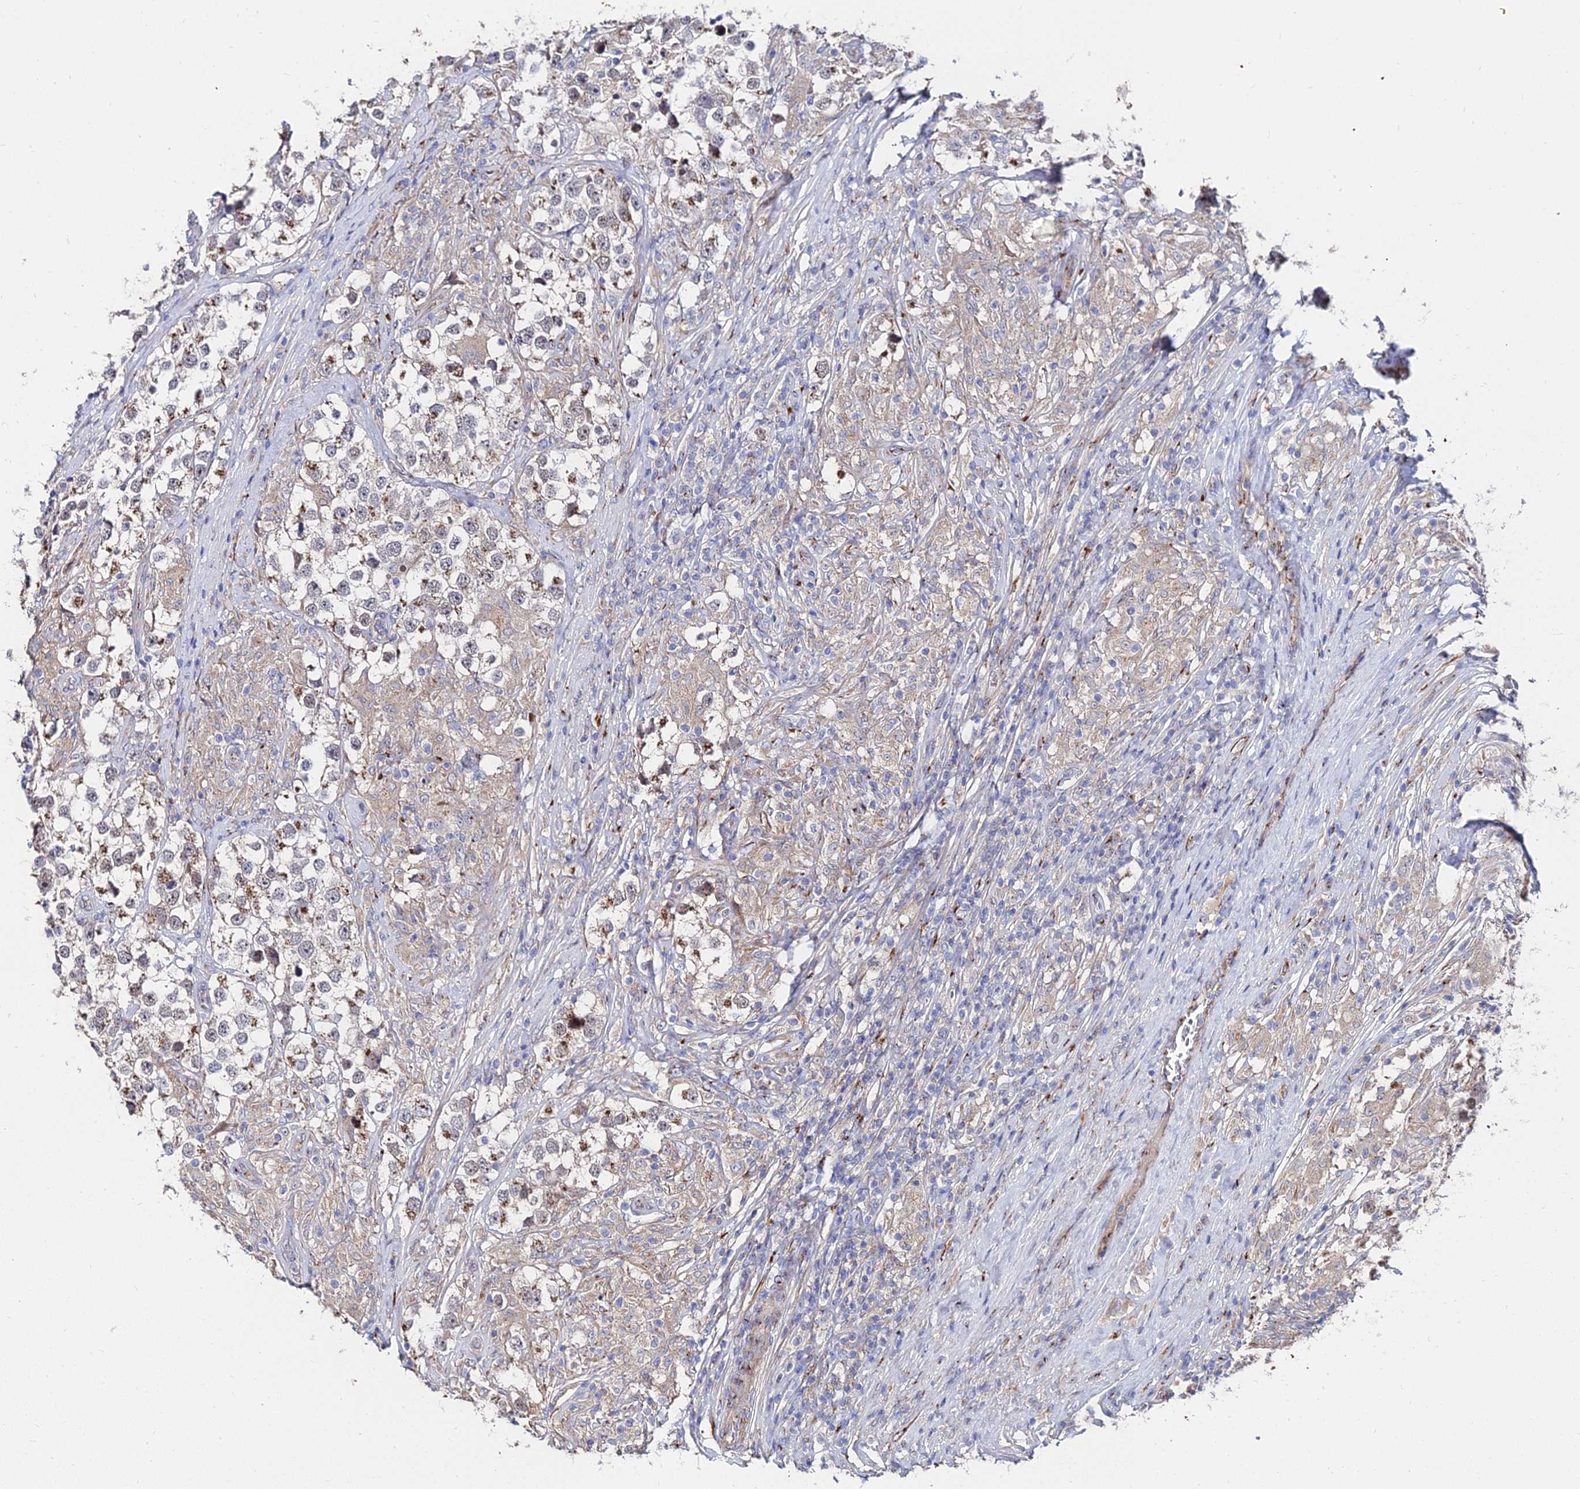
{"staining": {"intensity": "moderate", "quantity": "25%-75%", "location": "cytoplasmic/membranous"}, "tissue": "testis cancer", "cell_type": "Tumor cells", "image_type": "cancer", "snomed": [{"axis": "morphology", "description": "Seminoma, NOS"}, {"axis": "topography", "description": "Testis"}], "caption": "Human seminoma (testis) stained with a protein marker exhibits moderate staining in tumor cells.", "gene": "BORCS8", "patient": {"sex": "male", "age": 46}}